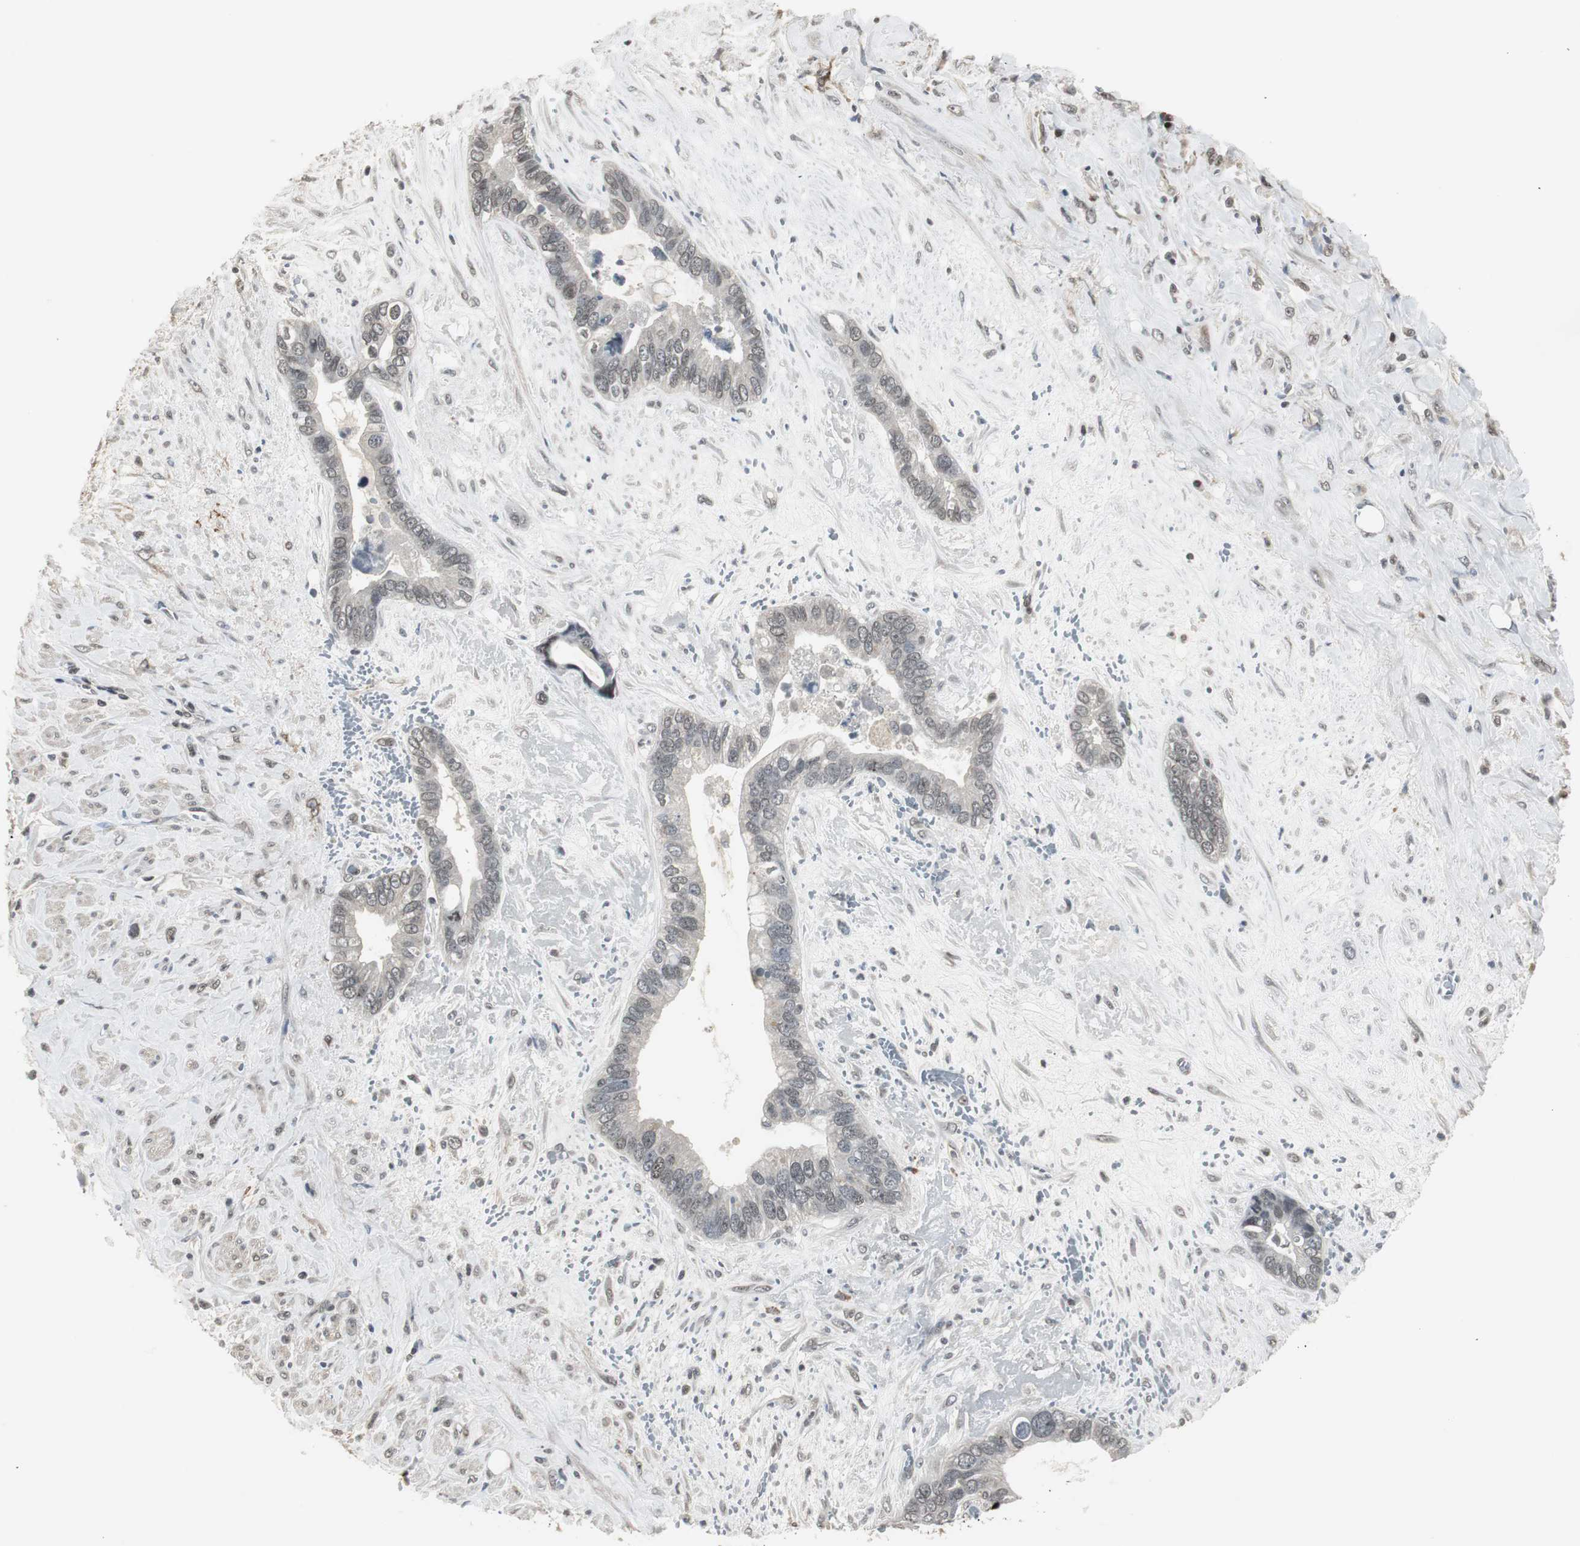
{"staining": {"intensity": "weak", "quantity": "<25%", "location": "cytoplasmic/membranous,nuclear"}, "tissue": "liver cancer", "cell_type": "Tumor cells", "image_type": "cancer", "snomed": [{"axis": "morphology", "description": "Cholangiocarcinoma"}, {"axis": "topography", "description": "Liver"}], "caption": "High power microscopy histopathology image of an immunohistochemistry photomicrograph of liver cholangiocarcinoma, revealing no significant expression in tumor cells.", "gene": "MPG", "patient": {"sex": "female", "age": 65}}